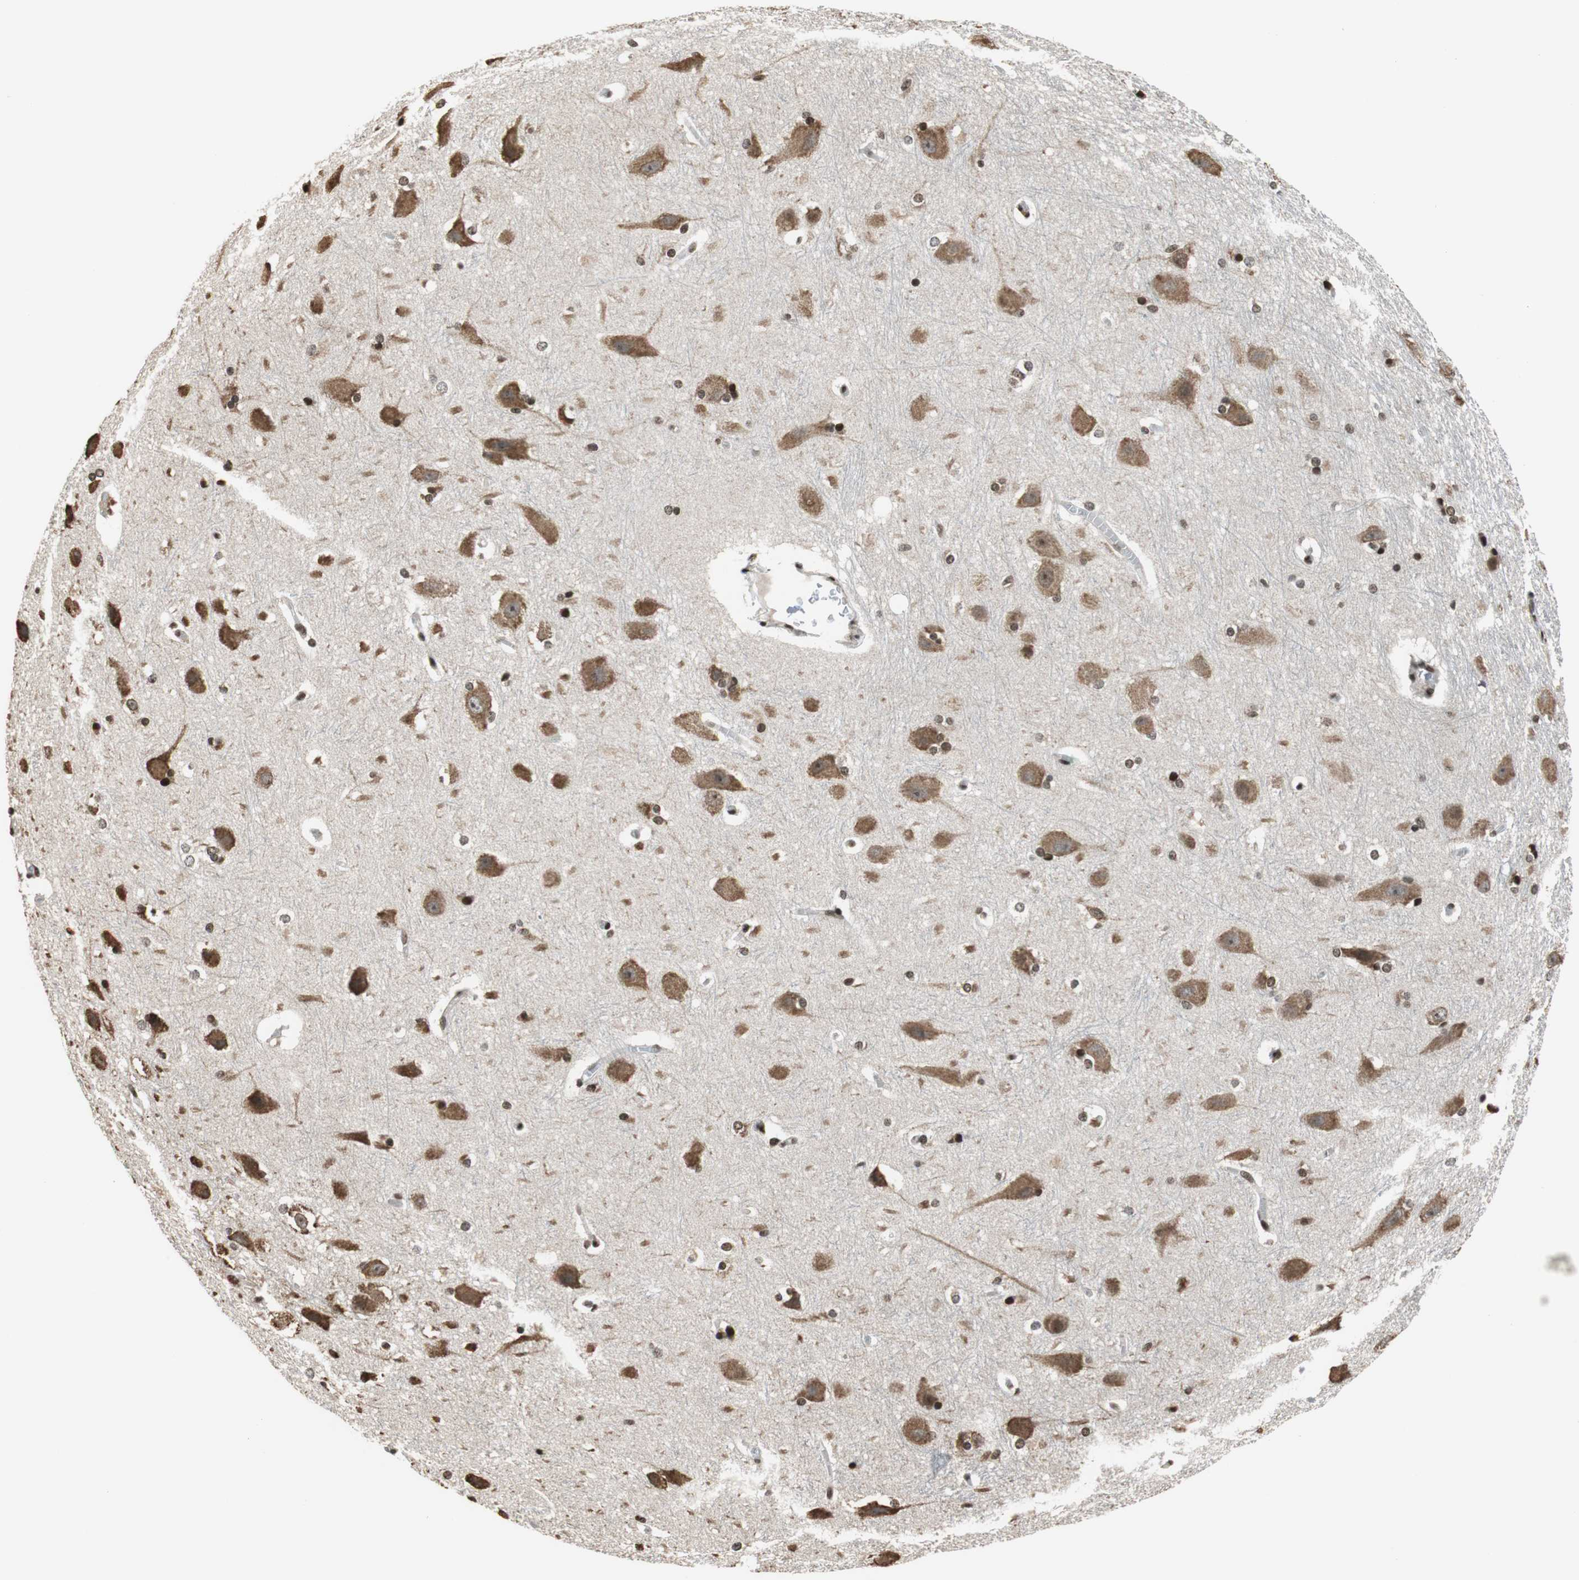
{"staining": {"intensity": "strong", "quantity": ">75%", "location": "cytoplasmic/membranous,nuclear"}, "tissue": "hippocampus", "cell_type": "Glial cells", "image_type": "normal", "snomed": [{"axis": "morphology", "description": "Normal tissue, NOS"}, {"axis": "topography", "description": "Hippocampus"}], "caption": "Immunohistochemical staining of benign human hippocampus reveals strong cytoplasmic/membranous,nuclear protein expression in approximately >75% of glial cells. The protein of interest is shown in brown color, while the nuclei are stained blue.", "gene": "REST", "patient": {"sex": "female", "age": 19}}